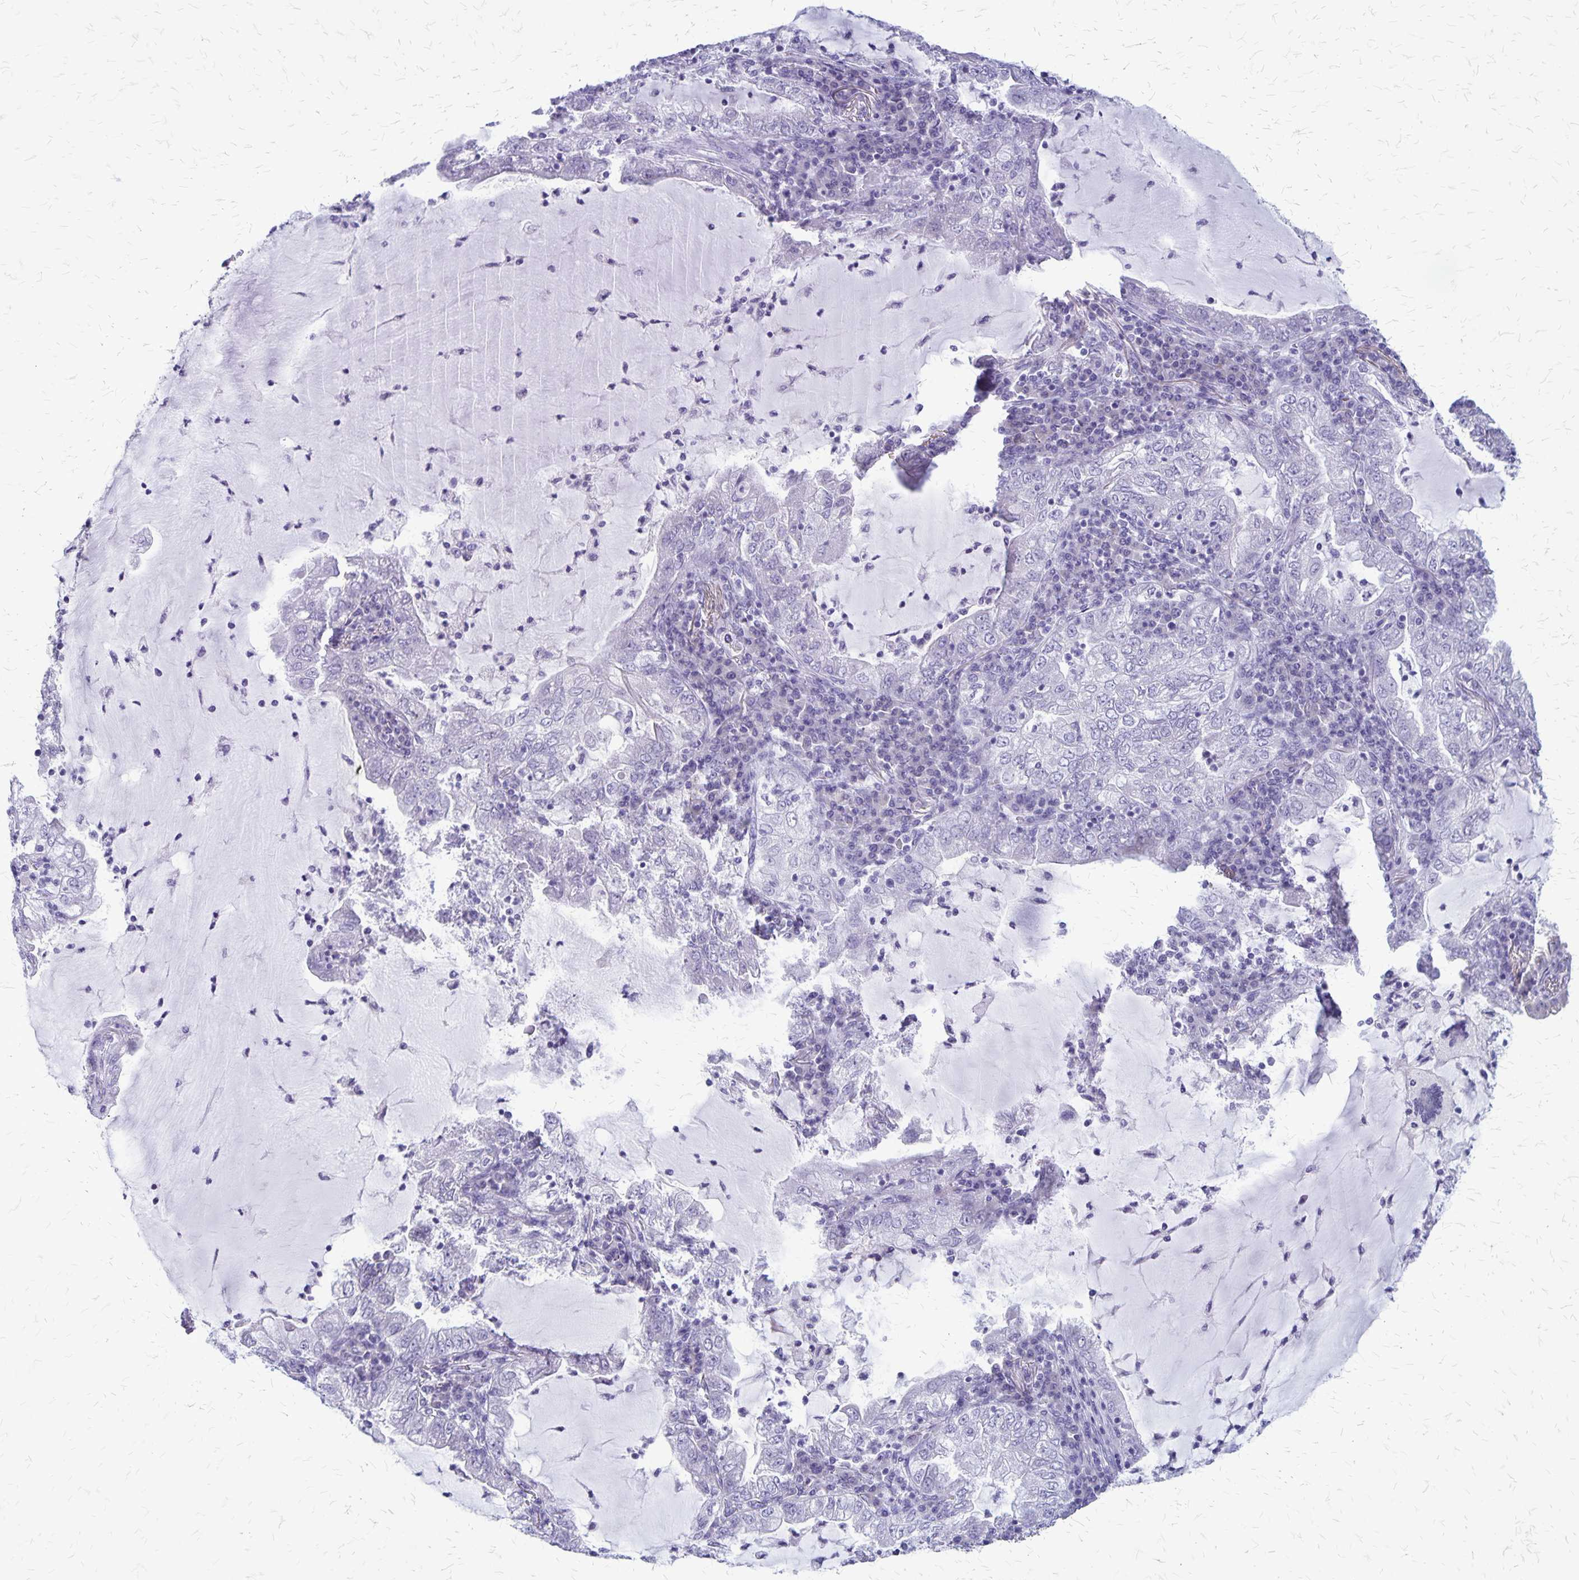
{"staining": {"intensity": "negative", "quantity": "none", "location": "none"}, "tissue": "lung cancer", "cell_type": "Tumor cells", "image_type": "cancer", "snomed": [{"axis": "morphology", "description": "Adenocarcinoma, NOS"}, {"axis": "topography", "description": "Lung"}], "caption": "A histopathology image of human lung adenocarcinoma is negative for staining in tumor cells.", "gene": "PLXNB3", "patient": {"sex": "female", "age": 73}}